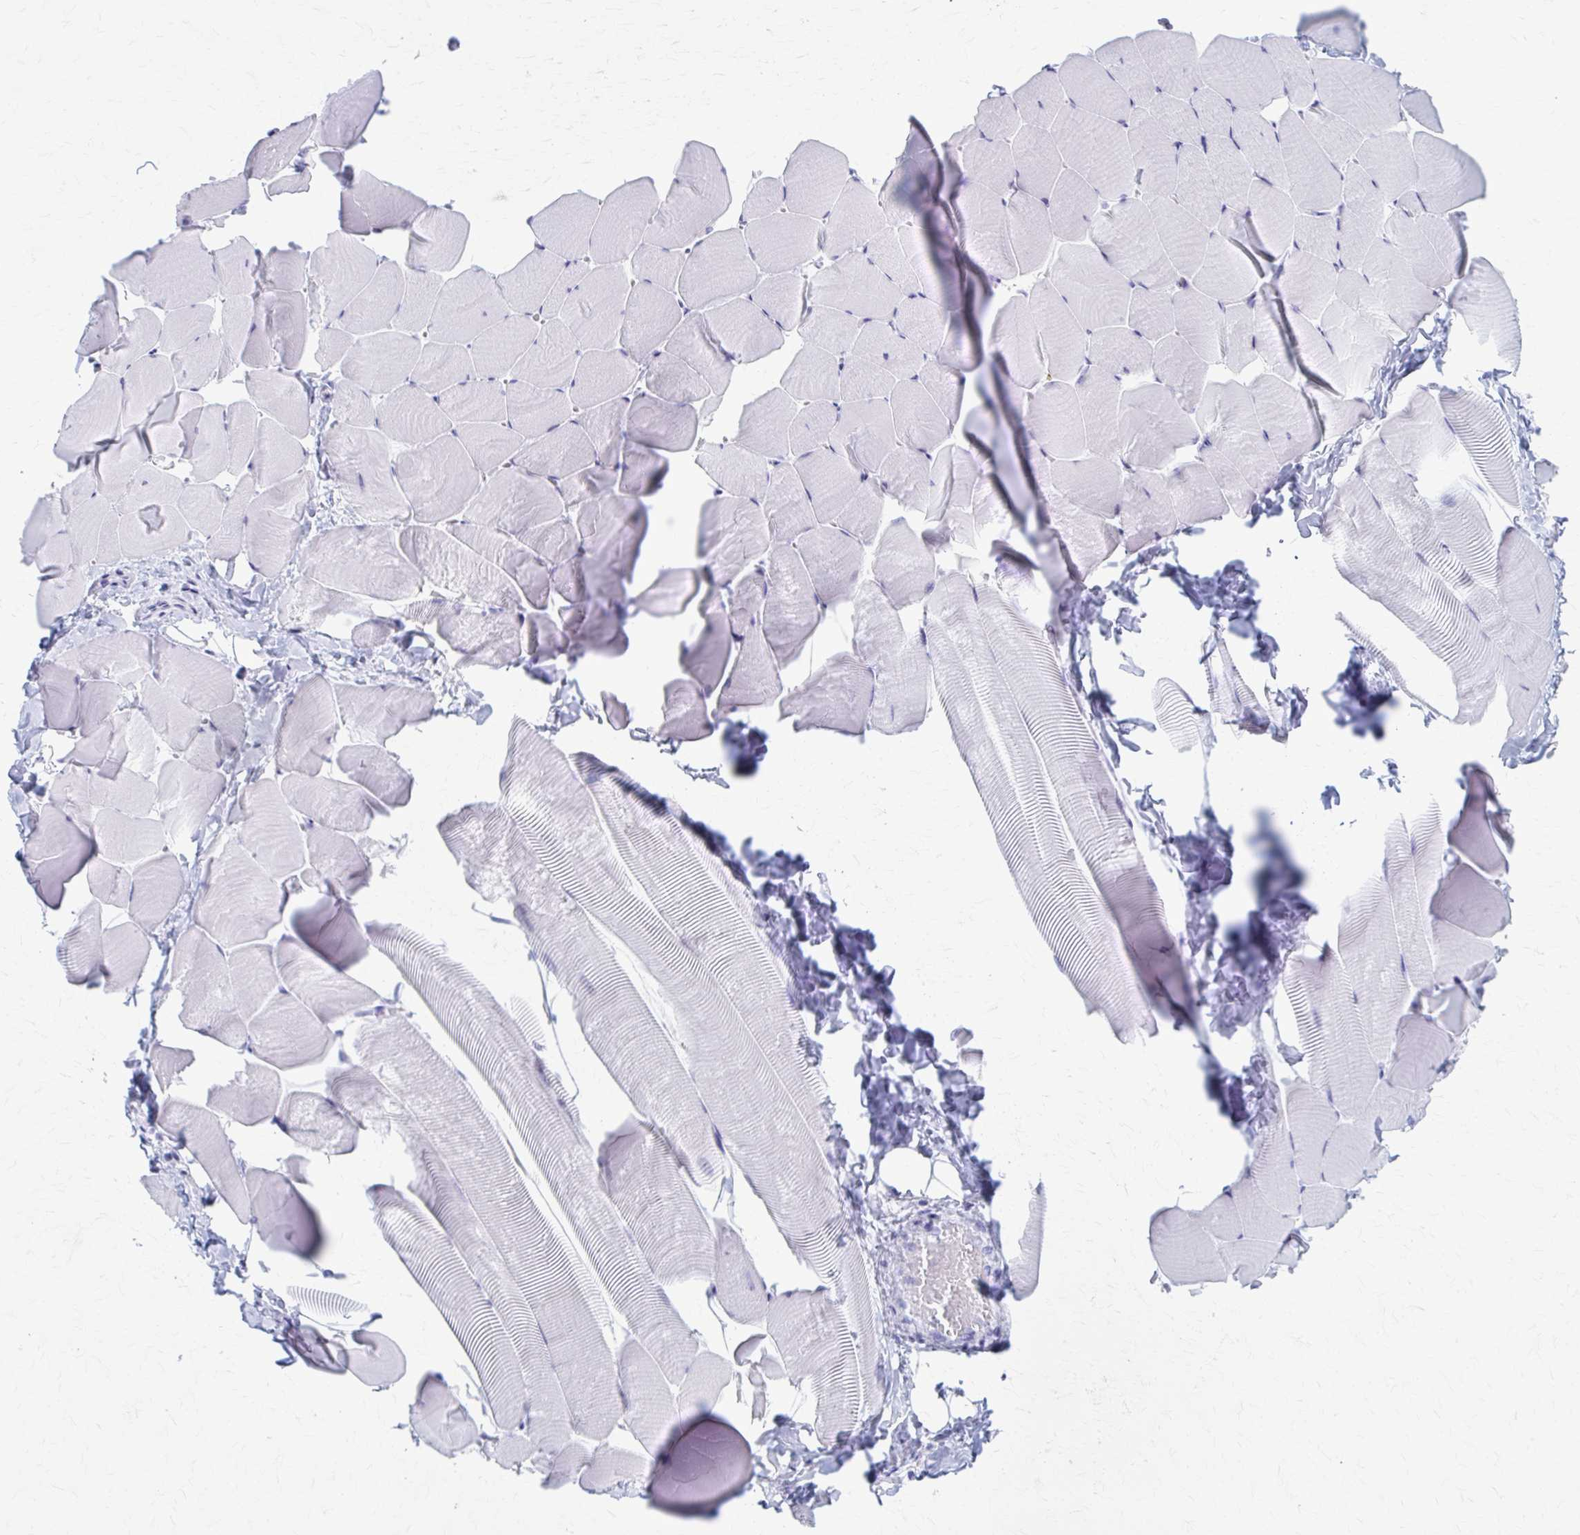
{"staining": {"intensity": "negative", "quantity": "none", "location": "none"}, "tissue": "skeletal muscle", "cell_type": "Myocytes", "image_type": "normal", "snomed": [{"axis": "morphology", "description": "Normal tissue, NOS"}, {"axis": "topography", "description": "Skeletal muscle"}], "caption": "The micrograph shows no staining of myocytes in unremarkable skeletal muscle.", "gene": "KCNE2", "patient": {"sex": "male", "age": 25}}